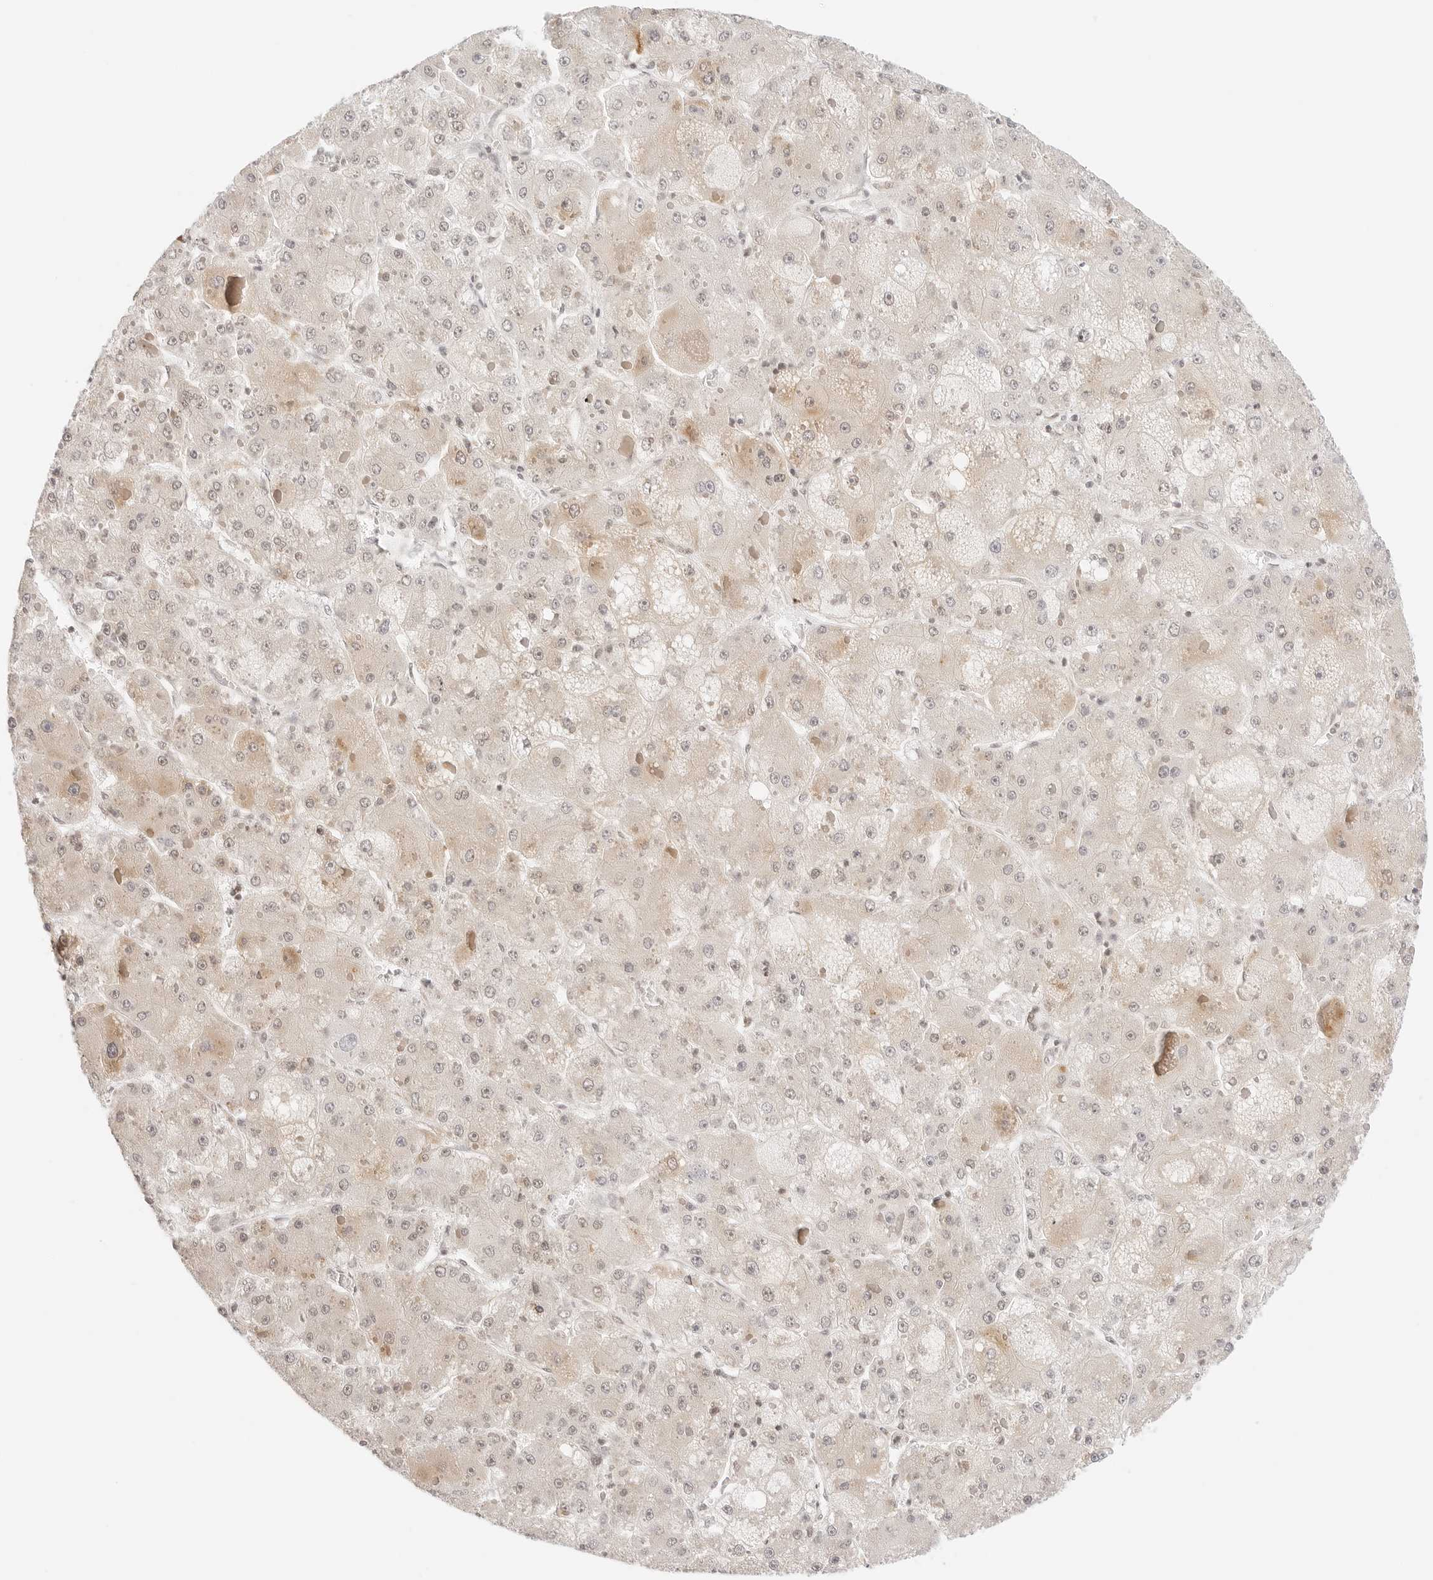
{"staining": {"intensity": "weak", "quantity": ">75%", "location": "cytoplasmic/membranous"}, "tissue": "liver cancer", "cell_type": "Tumor cells", "image_type": "cancer", "snomed": [{"axis": "morphology", "description": "Carcinoma, Hepatocellular, NOS"}, {"axis": "topography", "description": "Liver"}], "caption": "Immunohistochemistry staining of liver cancer, which shows low levels of weak cytoplasmic/membranous expression in approximately >75% of tumor cells indicating weak cytoplasmic/membranous protein expression. The staining was performed using DAB (3,3'-diaminobenzidine) (brown) for protein detection and nuclei were counterstained in hematoxylin (blue).", "gene": "SEPTIN4", "patient": {"sex": "female", "age": 73}}